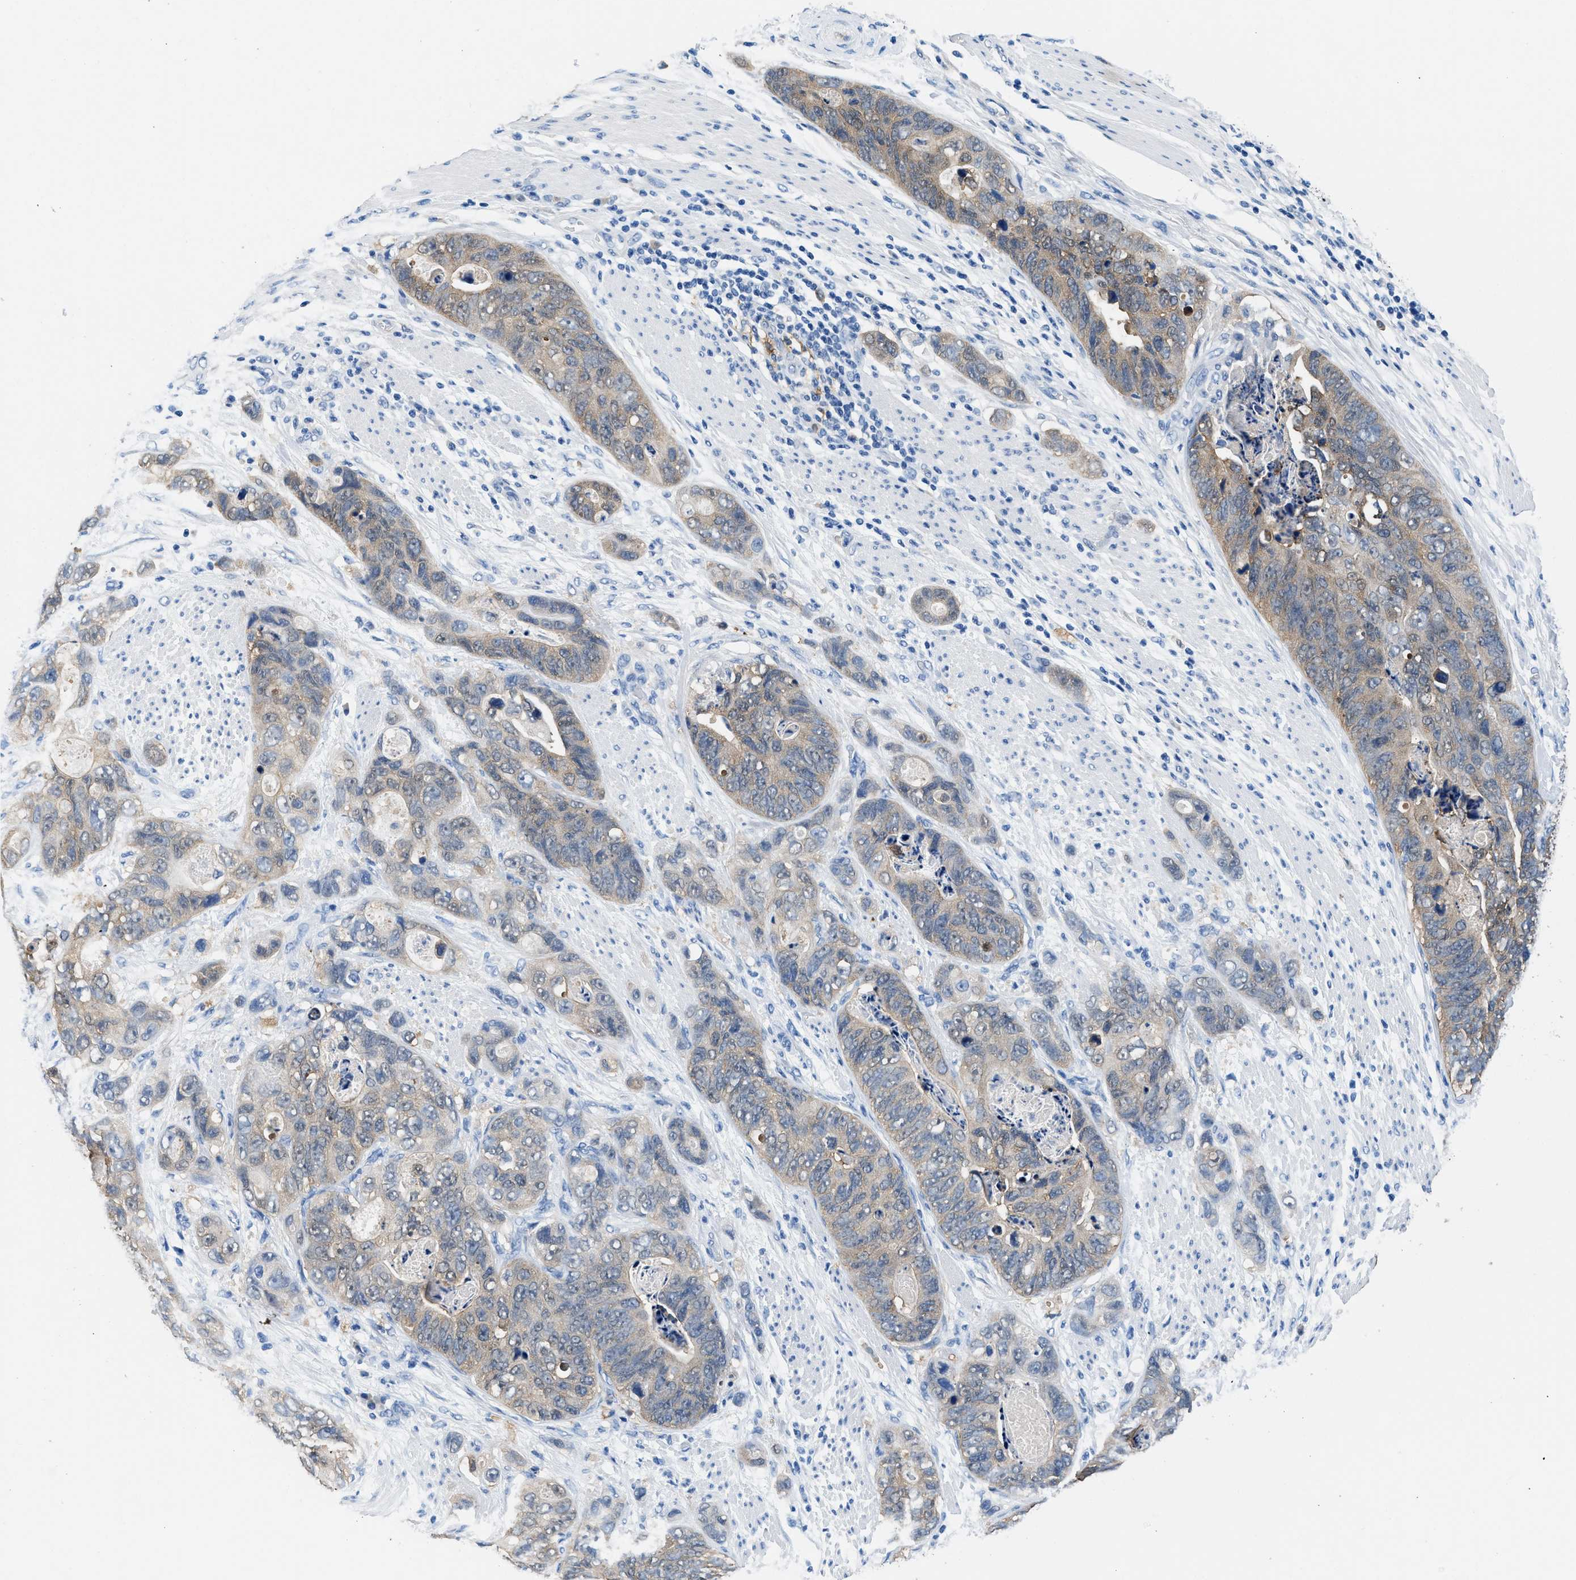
{"staining": {"intensity": "weak", "quantity": "25%-75%", "location": "cytoplasmic/membranous"}, "tissue": "stomach cancer", "cell_type": "Tumor cells", "image_type": "cancer", "snomed": [{"axis": "morphology", "description": "Adenocarcinoma, NOS"}, {"axis": "topography", "description": "Stomach"}], "caption": "Human adenocarcinoma (stomach) stained with a protein marker shows weak staining in tumor cells.", "gene": "FADS6", "patient": {"sex": "female", "age": 89}}